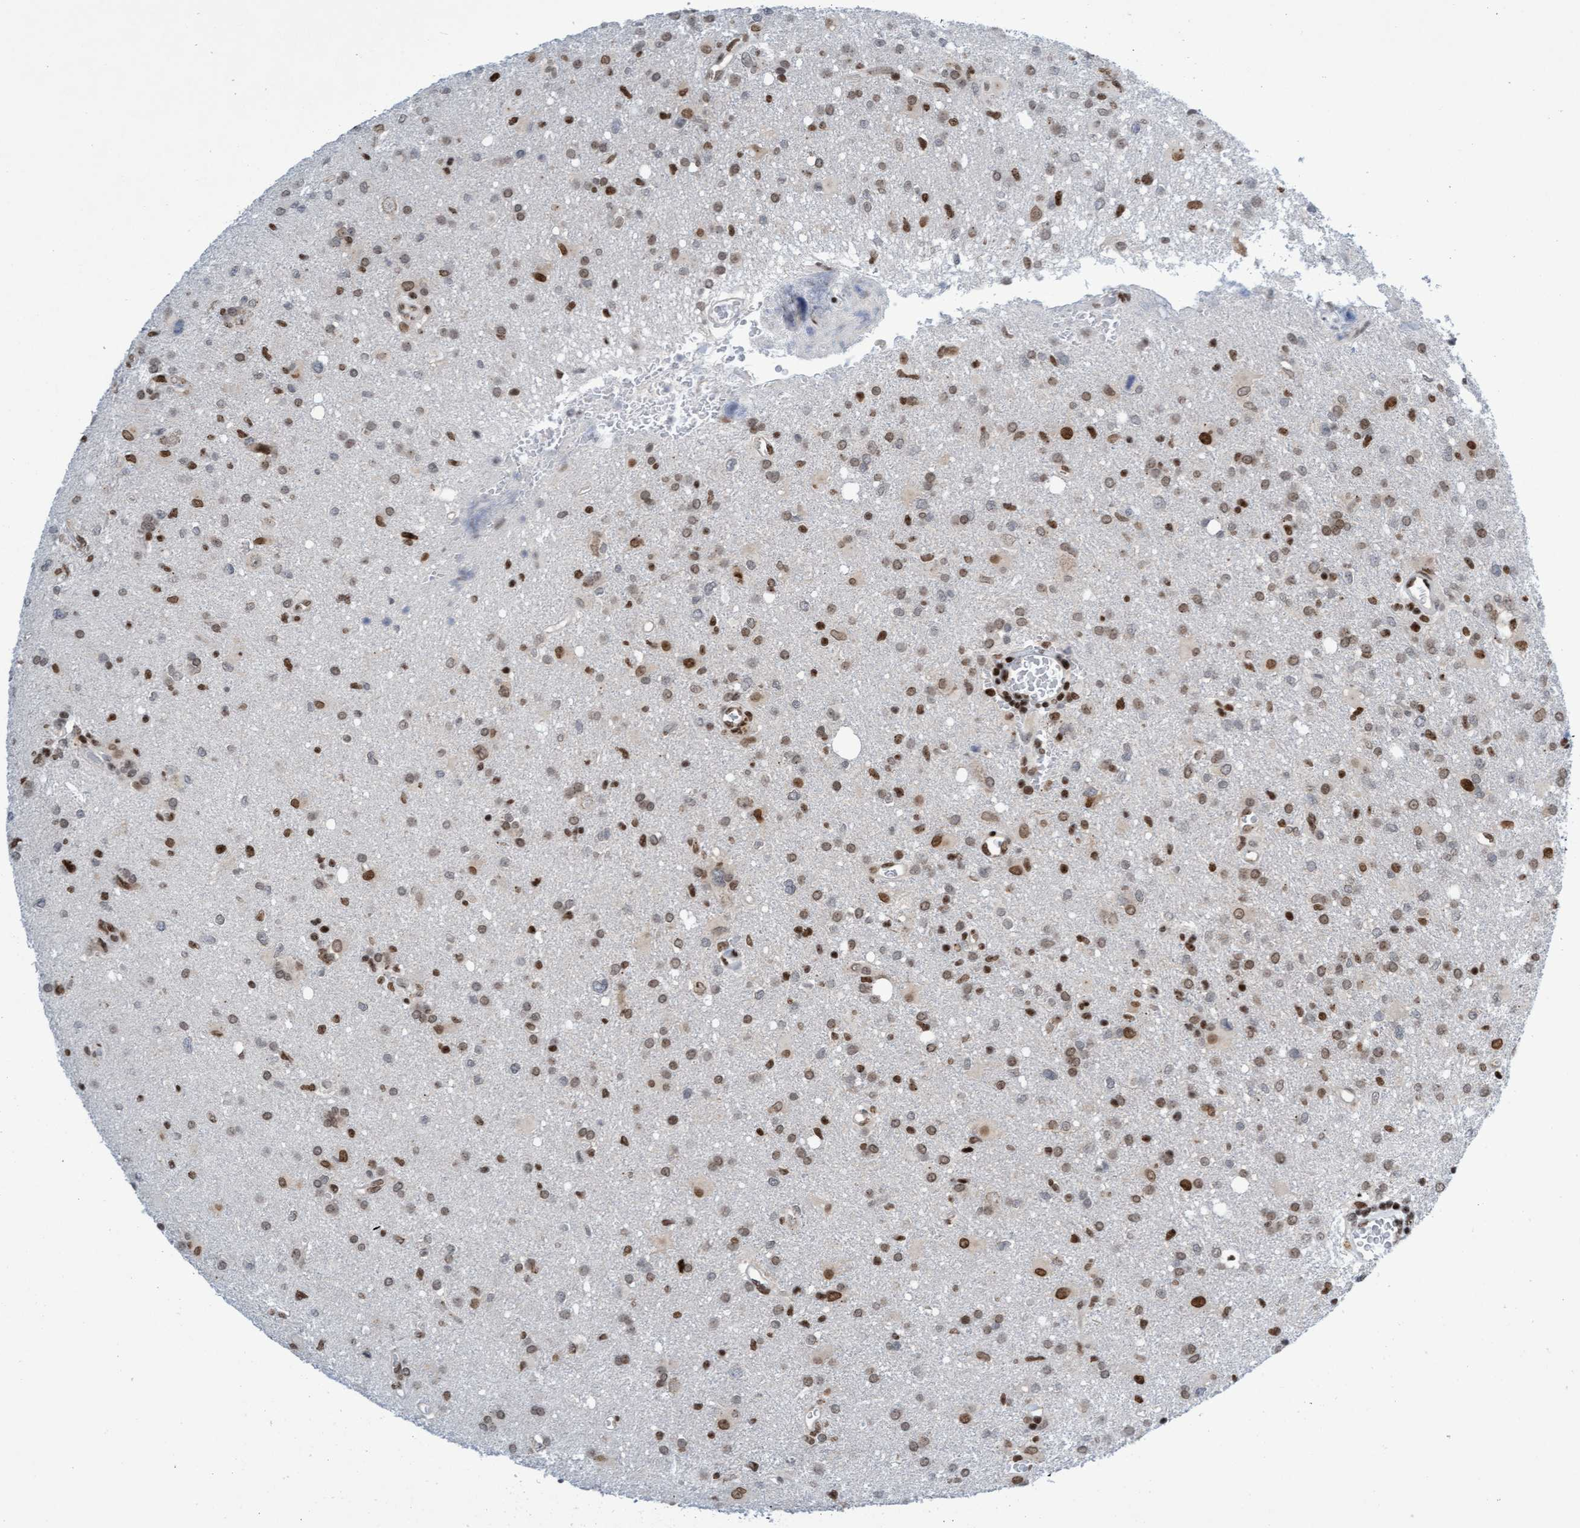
{"staining": {"intensity": "moderate", "quantity": ">75%", "location": "nuclear"}, "tissue": "glioma", "cell_type": "Tumor cells", "image_type": "cancer", "snomed": [{"axis": "morphology", "description": "Glioma, malignant, High grade"}, {"axis": "topography", "description": "Brain"}], "caption": "An IHC histopathology image of tumor tissue is shown. Protein staining in brown labels moderate nuclear positivity in glioma within tumor cells.", "gene": "GLRX2", "patient": {"sex": "female", "age": 57}}